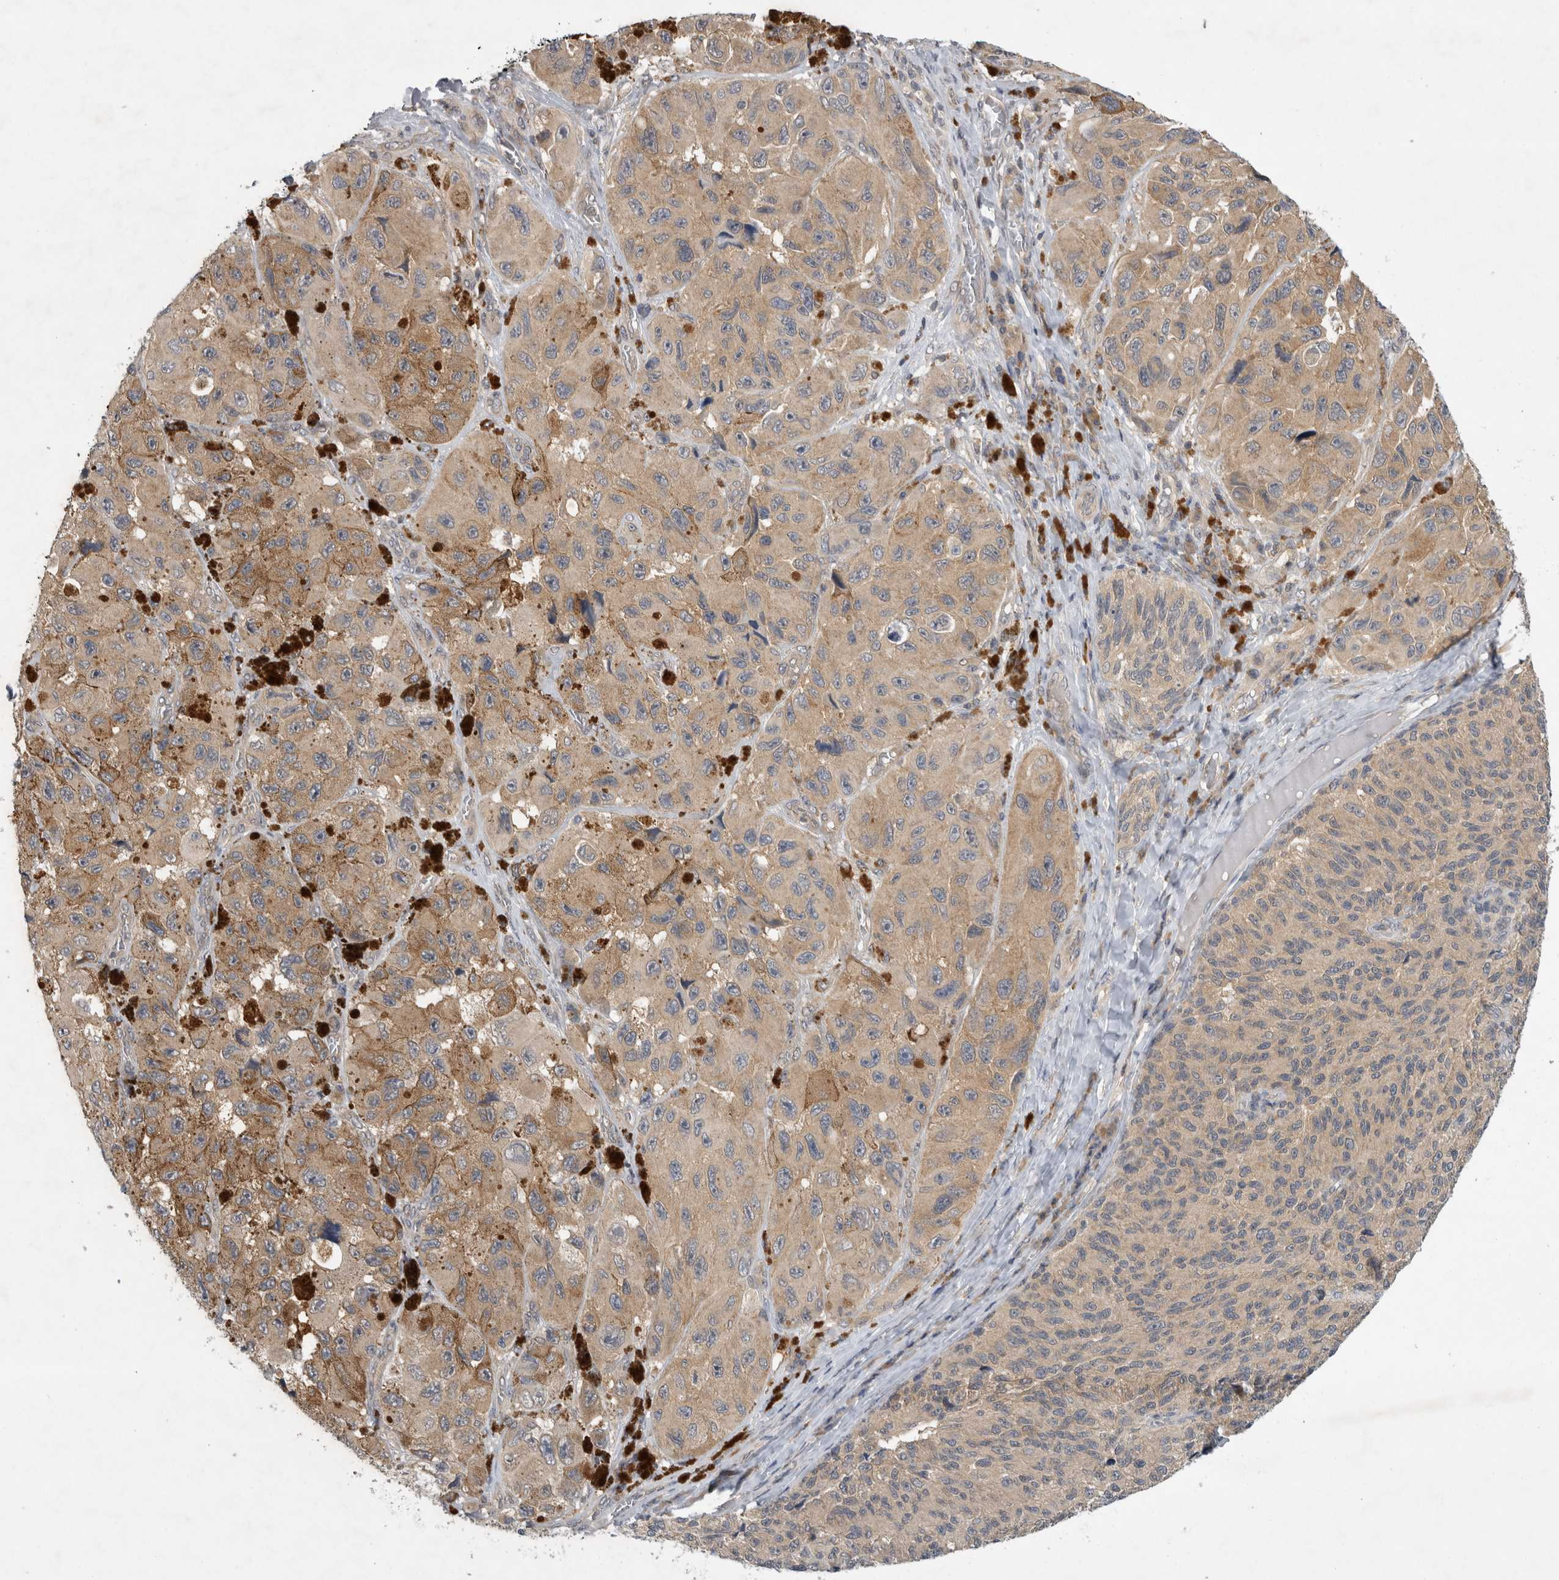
{"staining": {"intensity": "weak", "quantity": ">75%", "location": "cytoplasmic/membranous"}, "tissue": "melanoma", "cell_type": "Tumor cells", "image_type": "cancer", "snomed": [{"axis": "morphology", "description": "Malignant melanoma, NOS"}, {"axis": "topography", "description": "Skin"}], "caption": "Weak cytoplasmic/membranous protein staining is seen in approximately >75% of tumor cells in melanoma.", "gene": "AASDHPPT", "patient": {"sex": "female", "age": 73}}